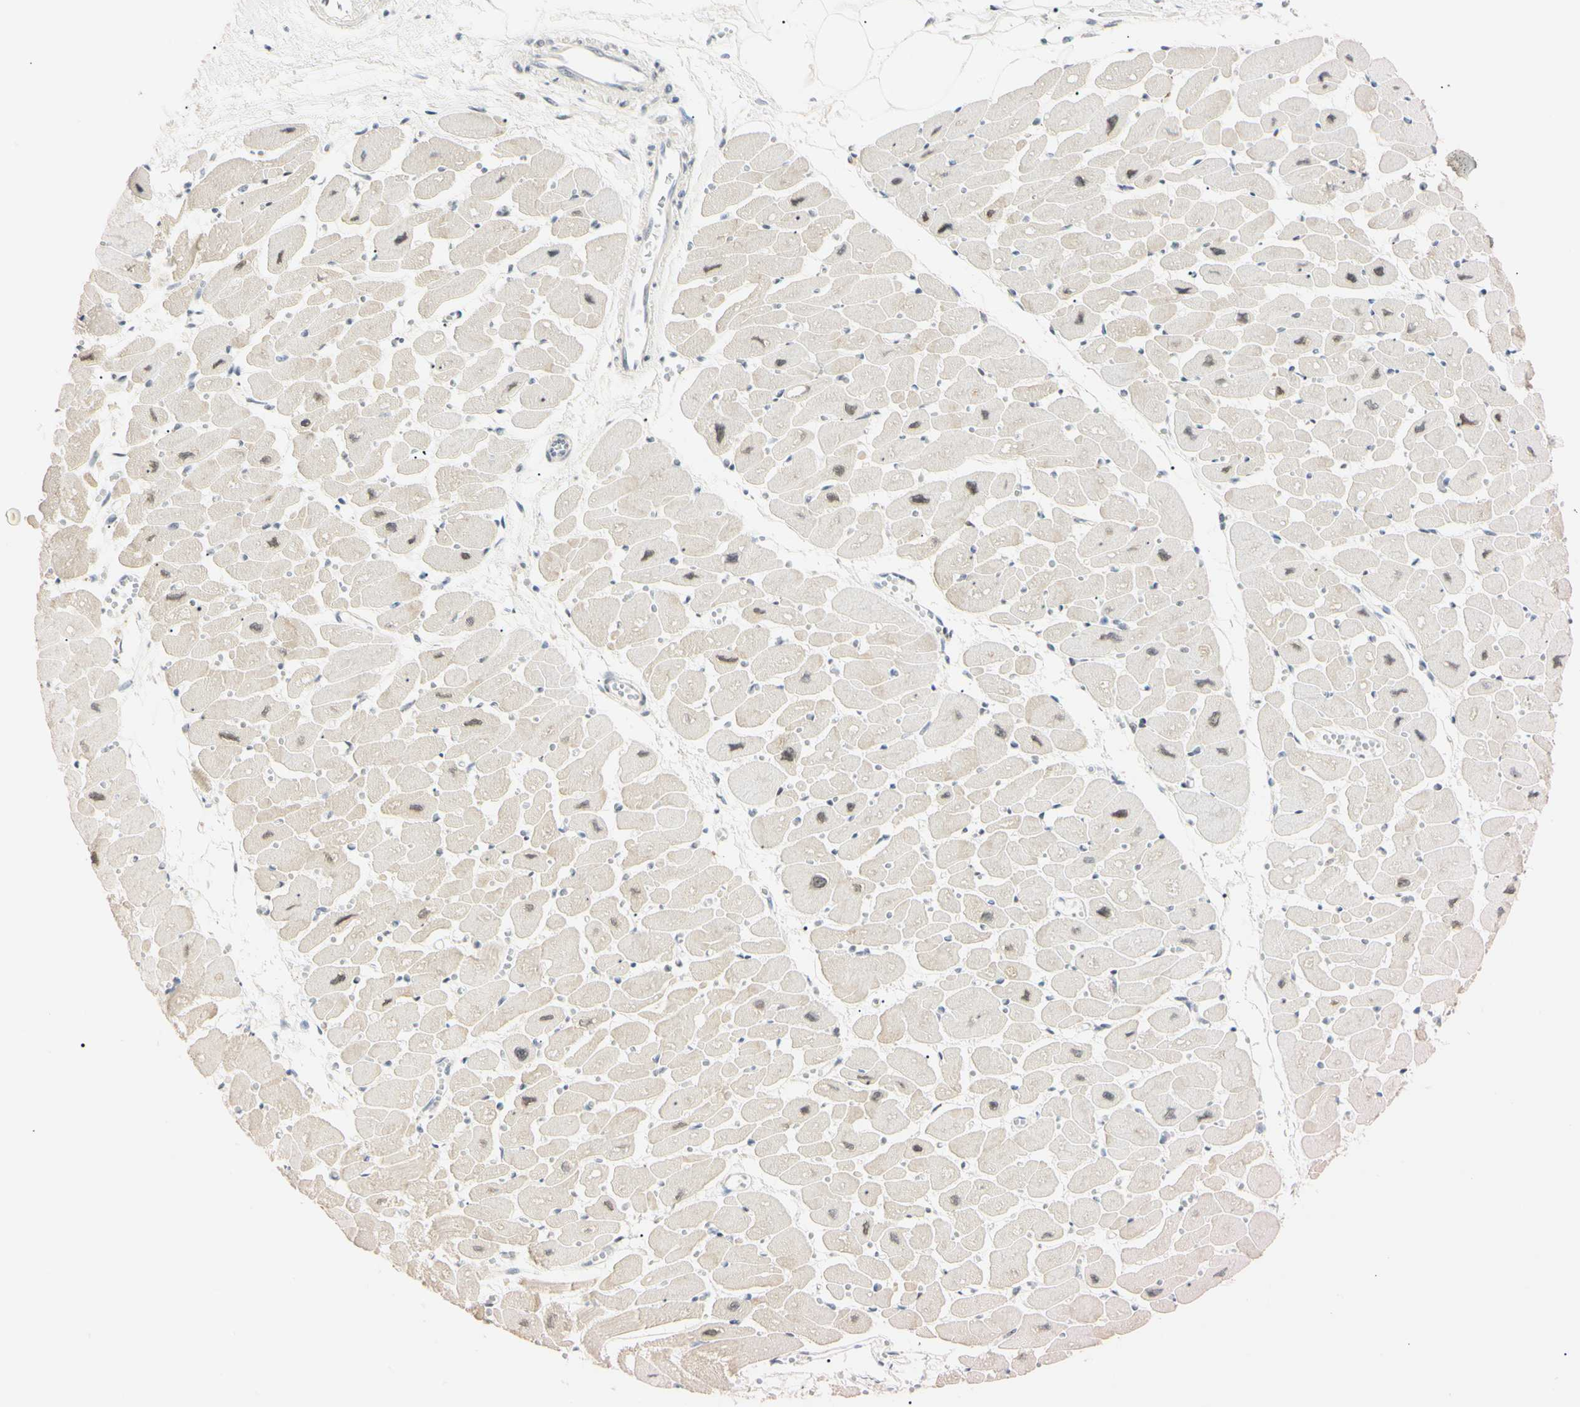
{"staining": {"intensity": "moderate", "quantity": "25%-75%", "location": "nuclear"}, "tissue": "heart muscle", "cell_type": "Cardiomyocytes", "image_type": "normal", "snomed": [{"axis": "morphology", "description": "Normal tissue, NOS"}, {"axis": "topography", "description": "Heart"}], "caption": "An image showing moderate nuclear expression in about 25%-75% of cardiomyocytes in unremarkable heart muscle, as visualized by brown immunohistochemical staining.", "gene": "ZNF134", "patient": {"sex": "female", "age": 54}}